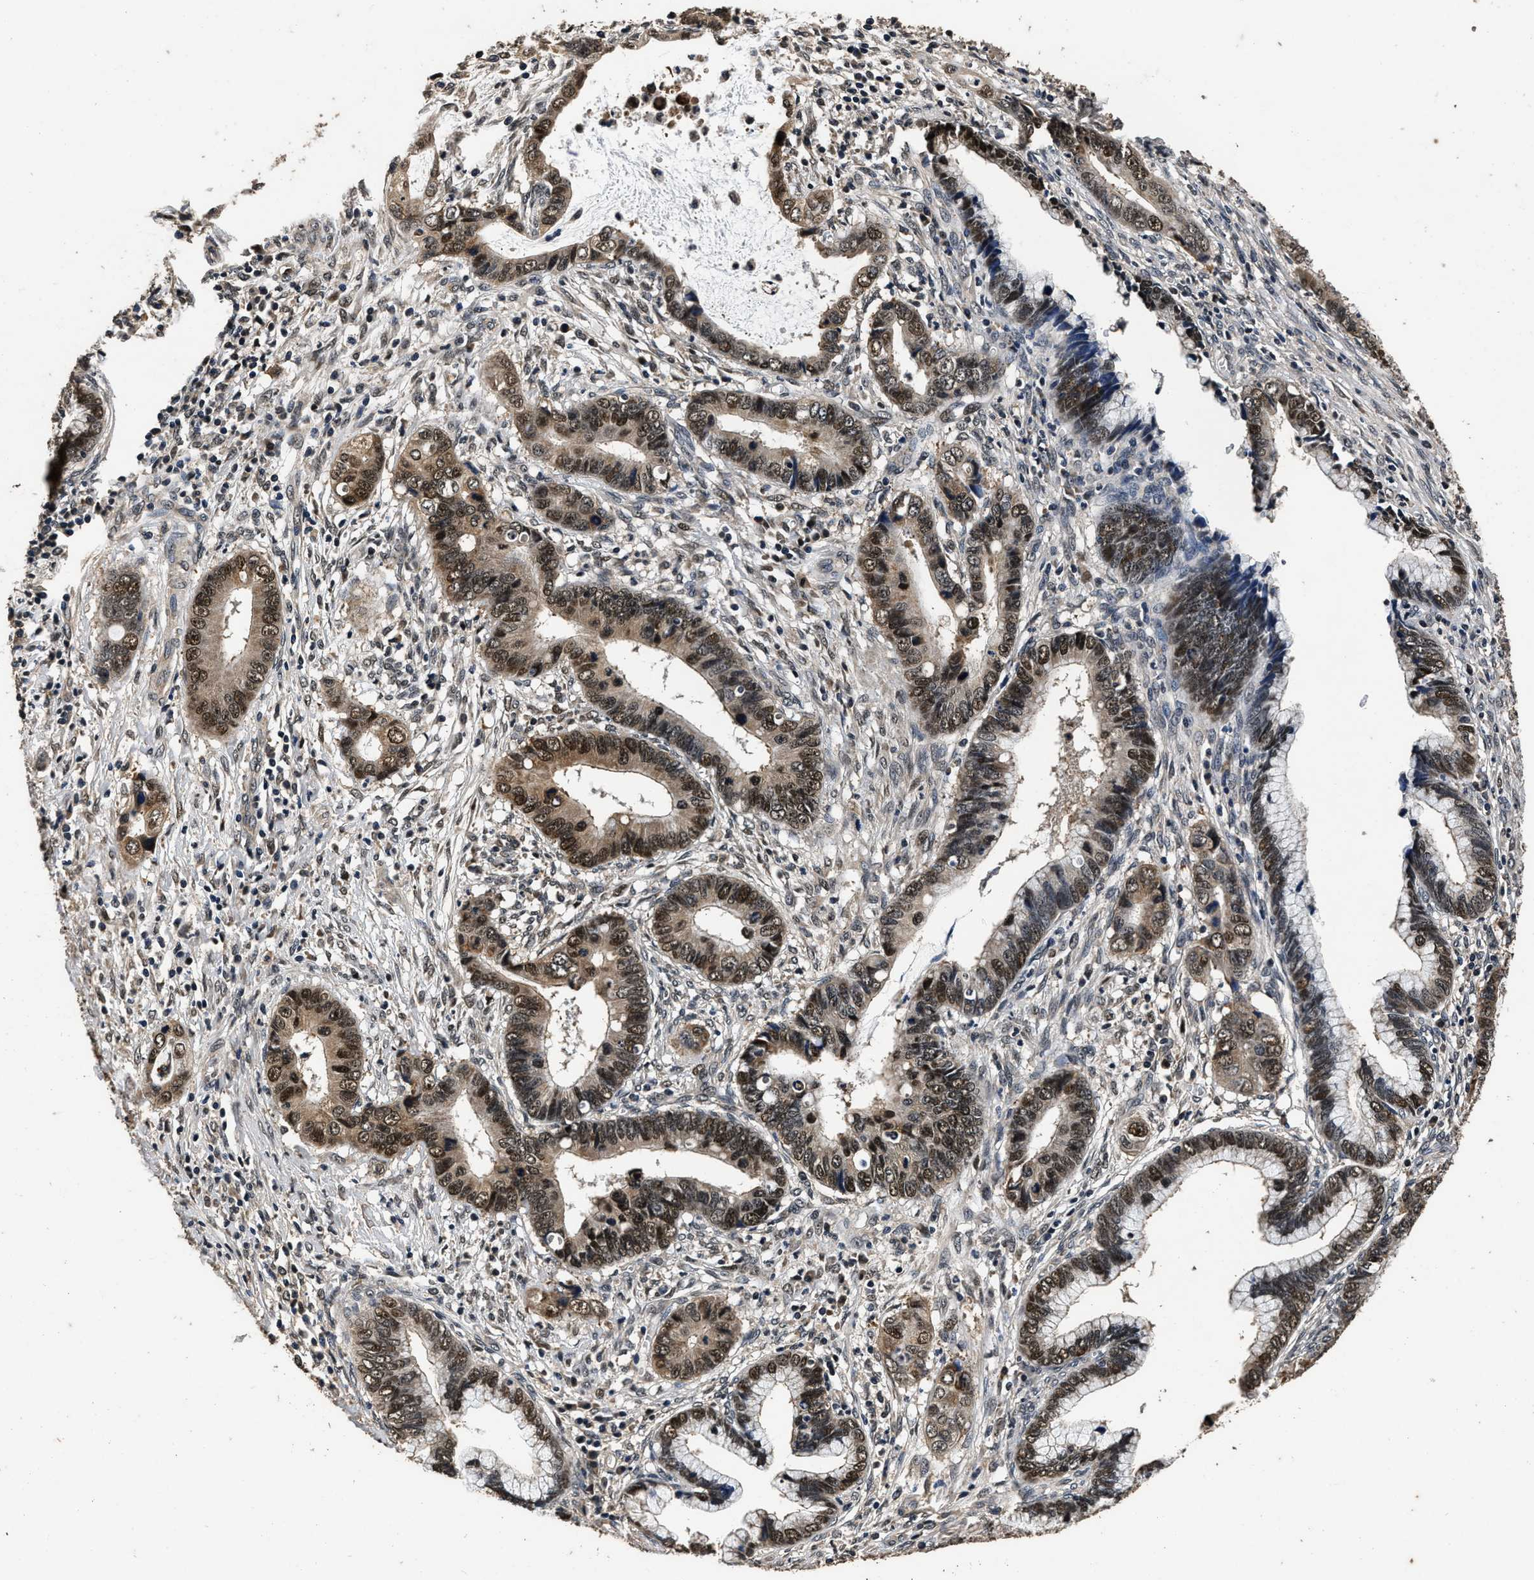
{"staining": {"intensity": "moderate", "quantity": "25%-75%", "location": "nuclear"}, "tissue": "cervical cancer", "cell_type": "Tumor cells", "image_type": "cancer", "snomed": [{"axis": "morphology", "description": "Adenocarcinoma, NOS"}, {"axis": "topography", "description": "Cervix"}], "caption": "Immunohistochemistry of cervical adenocarcinoma displays medium levels of moderate nuclear positivity in about 25%-75% of tumor cells. (Brightfield microscopy of DAB IHC at high magnification).", "gene": "CSTF1", "patient": {"sex": "female", "age": 44}}